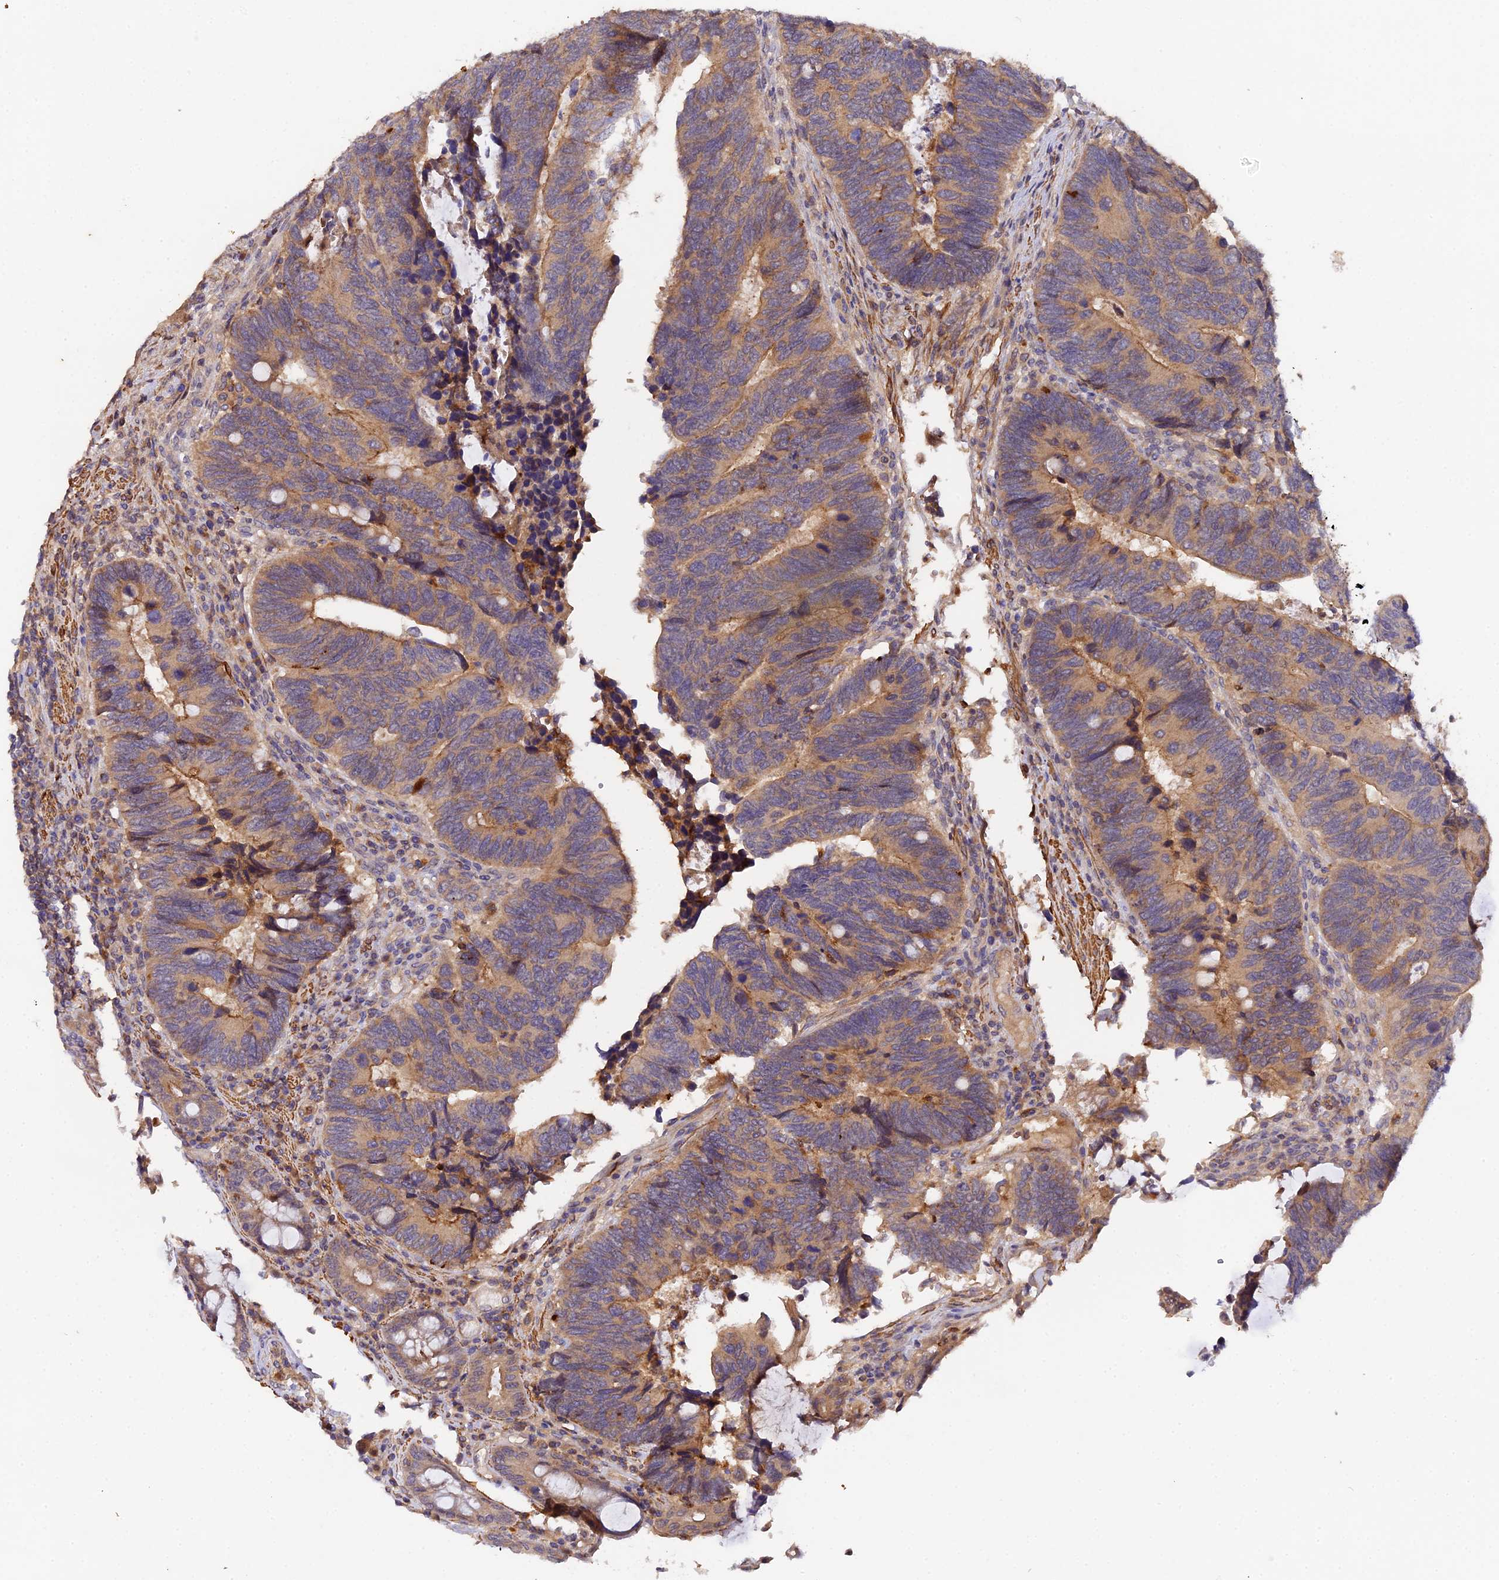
{"staining": {"intensity": "moderate", "quantity": "25%-75%", "location": "cytoplasmic/membranous"}, "tissue": "colorectal cancer", "cell_type": "Tumor cells", "image_type": "cancer", "snomed": [{"axis": "morphology", "description": "Adenocarcinoma, NOS"}, {"axis": "topography", "description": "Colon"}], "caption": "Immunohistochemistry (IHC) of colorectal adenocarcinoma displays medium levels of moderate cytoplasmic/membranous expression in about 25%-75% of tumor cells.", "gene": "TRIM26", "patient": {"sex": "male", "age": 87}}